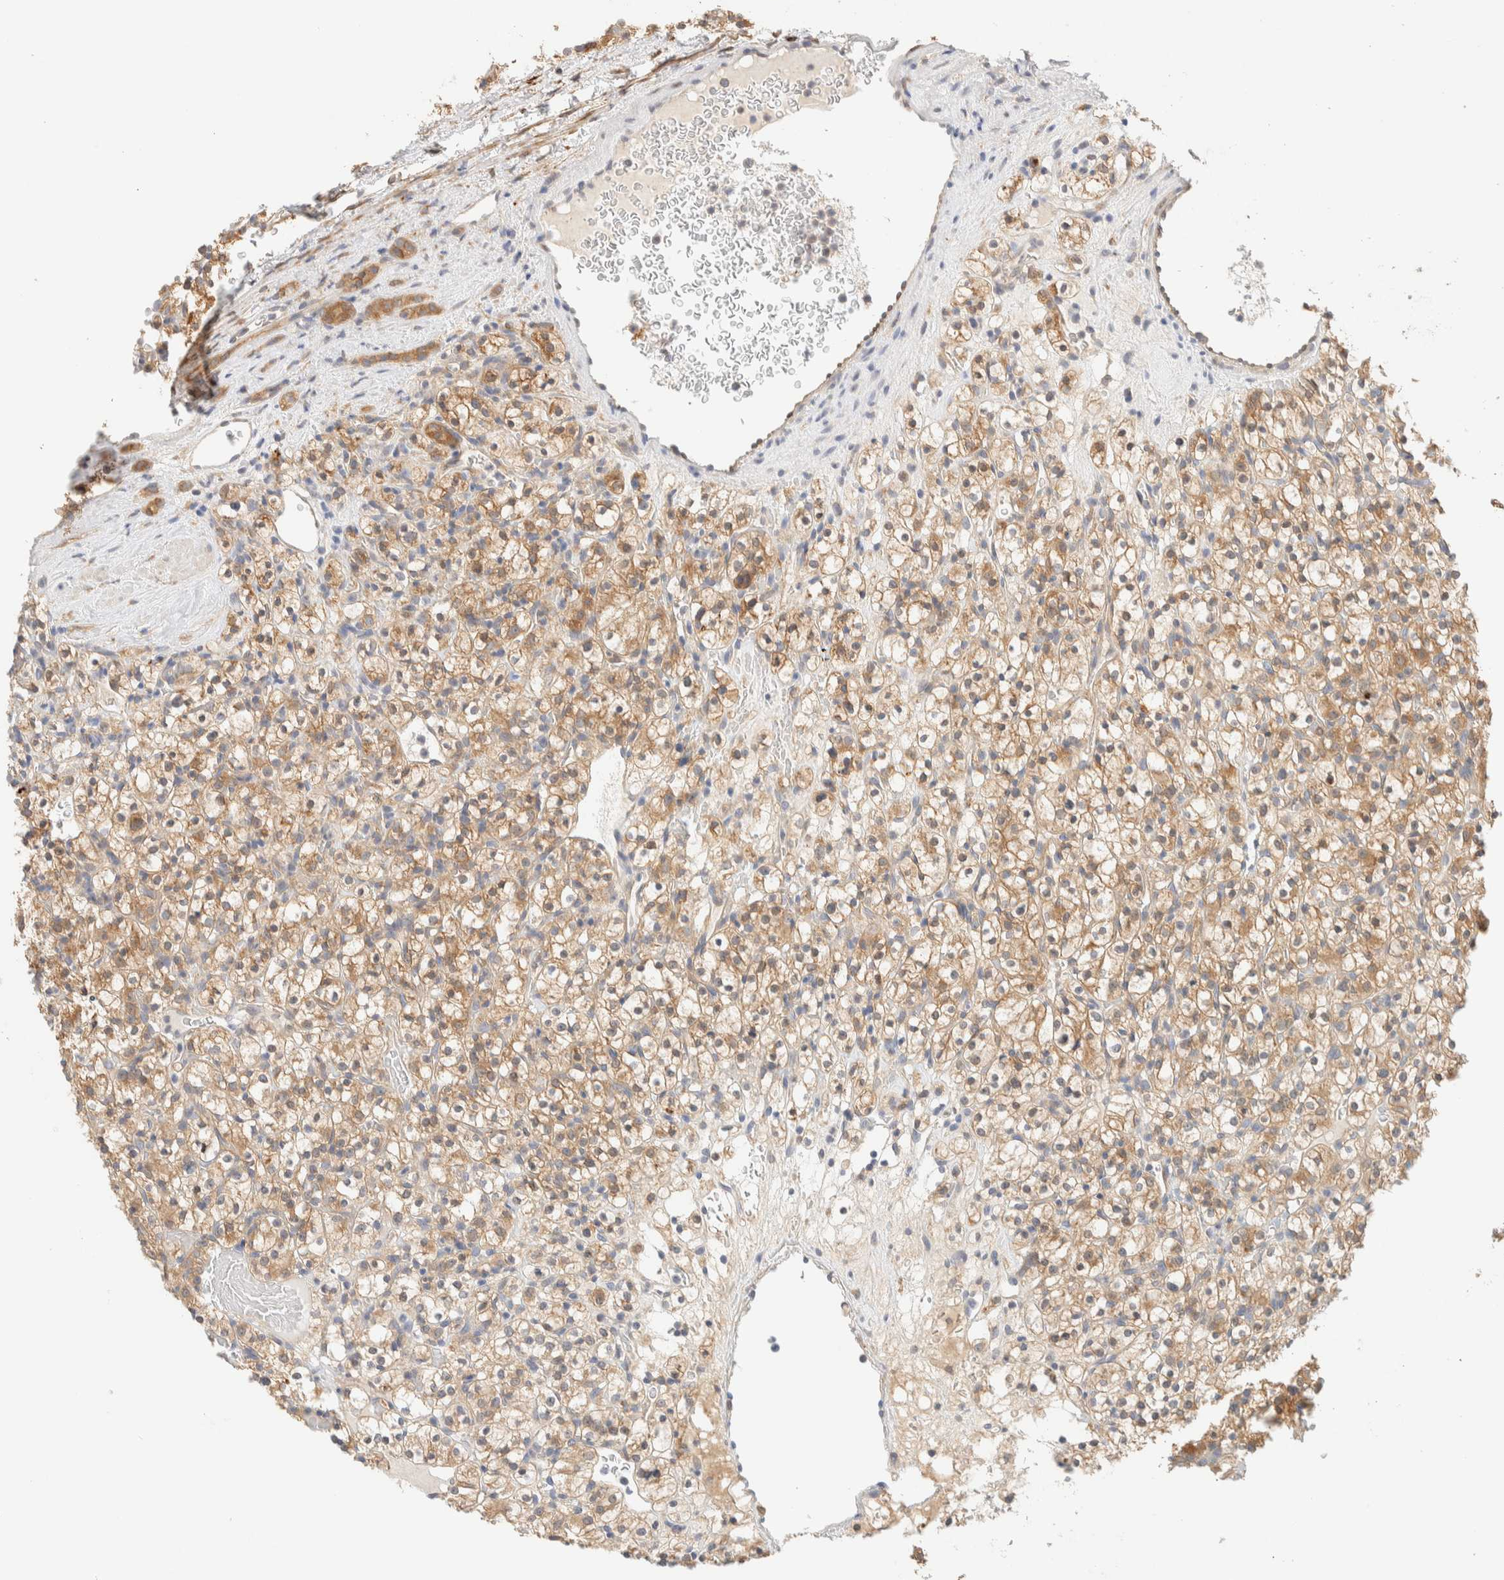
{"staining": {"intensity": "moderate", "quantity": ">75%", "location": "cytoplasmic/membranous"}, "tissue": "renal cancer", "cell_type": "Tumor cells", "image_type": "cancer", "snomed": [{"axis": "morphology", "description": "Normal tissue, NOS"}, {"axis": "morphology", "description": "Adenocarcinoma, NOS"}, {"axis": "topography", "description": "Kidney"}], "caption": "The immunohistochemical stain highlights moderate cytoplasmic/membranous staining in tumor cells of renal adenocarcinoma tissue.", "gene": "NT5C", "patient": {"sex": "female", "age": 72}}